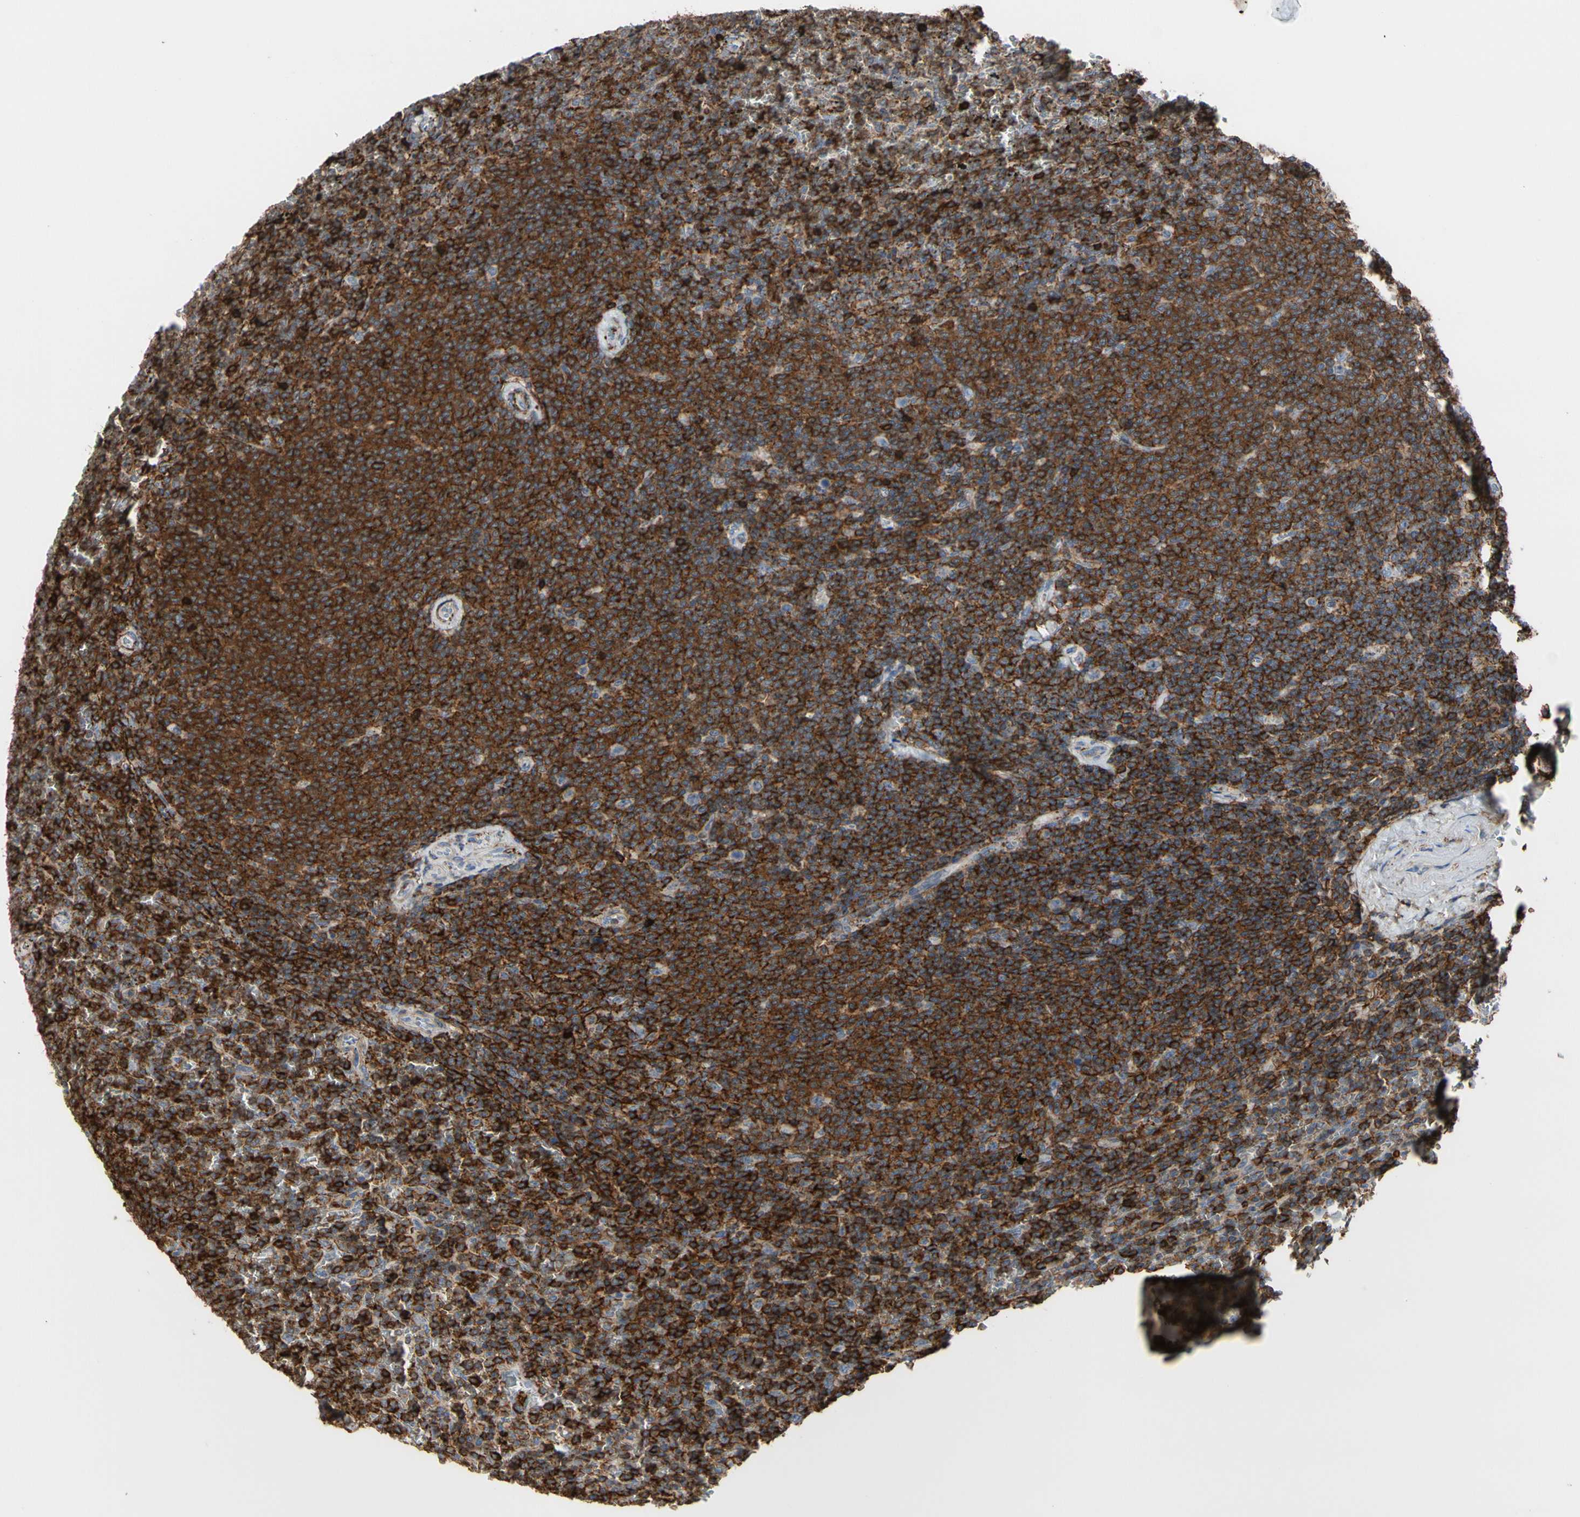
{"staining": {"intensity": "strong", "quantity": ">75%", "location": "cytoplasmic/membranous"}, "tissue": "lymphoma", "cell_type": "Tumor cells", "image_type": "cancer", "snomed": [{"axis": "morphology", "description": "Malignant lymphoma, non-Hodgkin's type, Low grade"}, {"axis": "topography", "description": "Spleen"}], "caption": "Lymphoma stained for a protein displays strong cytoplasmic/membranous positivity in tumor cells. (DAB = brown stain, brightfield microscopy at high magnification).", "gene": "ANXA6", "patient": {"sex": "female", "age": 77}}